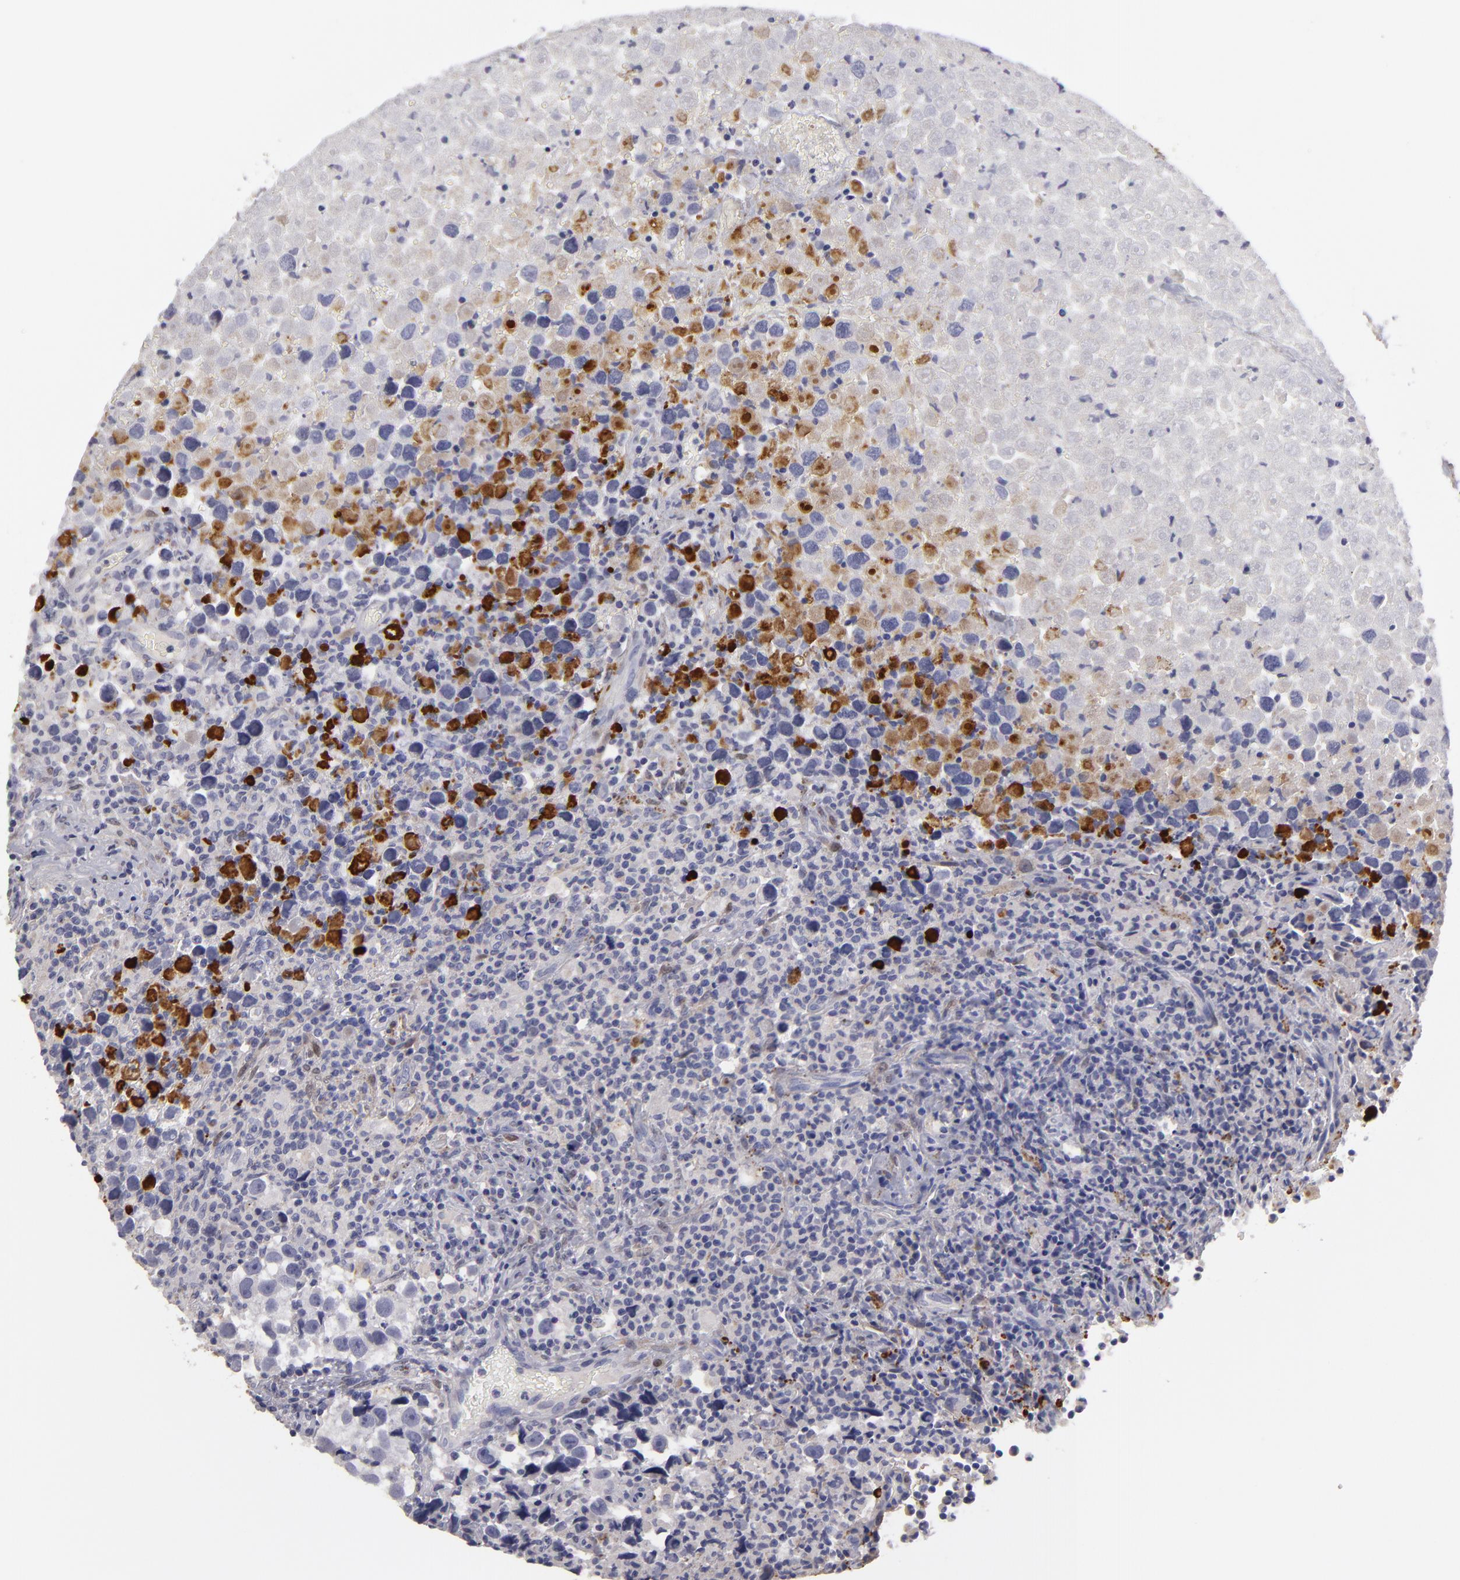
{"staining": {"intensity": "negative", "quantity": "none", "location": "none"}, "tissue": "testis cancer", "cell_type": "Tumor cells", "image_type": "cancer", "snomed": [{"axis": "morphology", "description": "Seminoma, NOS"}, {"axis": "topography", "description": "Testis"}], "caption": "The micrograph demonstrates no significant staining in tumor cells of testis seminoma.", "gene": "EFS", "patient": {"sex": "male", "age": 43}}